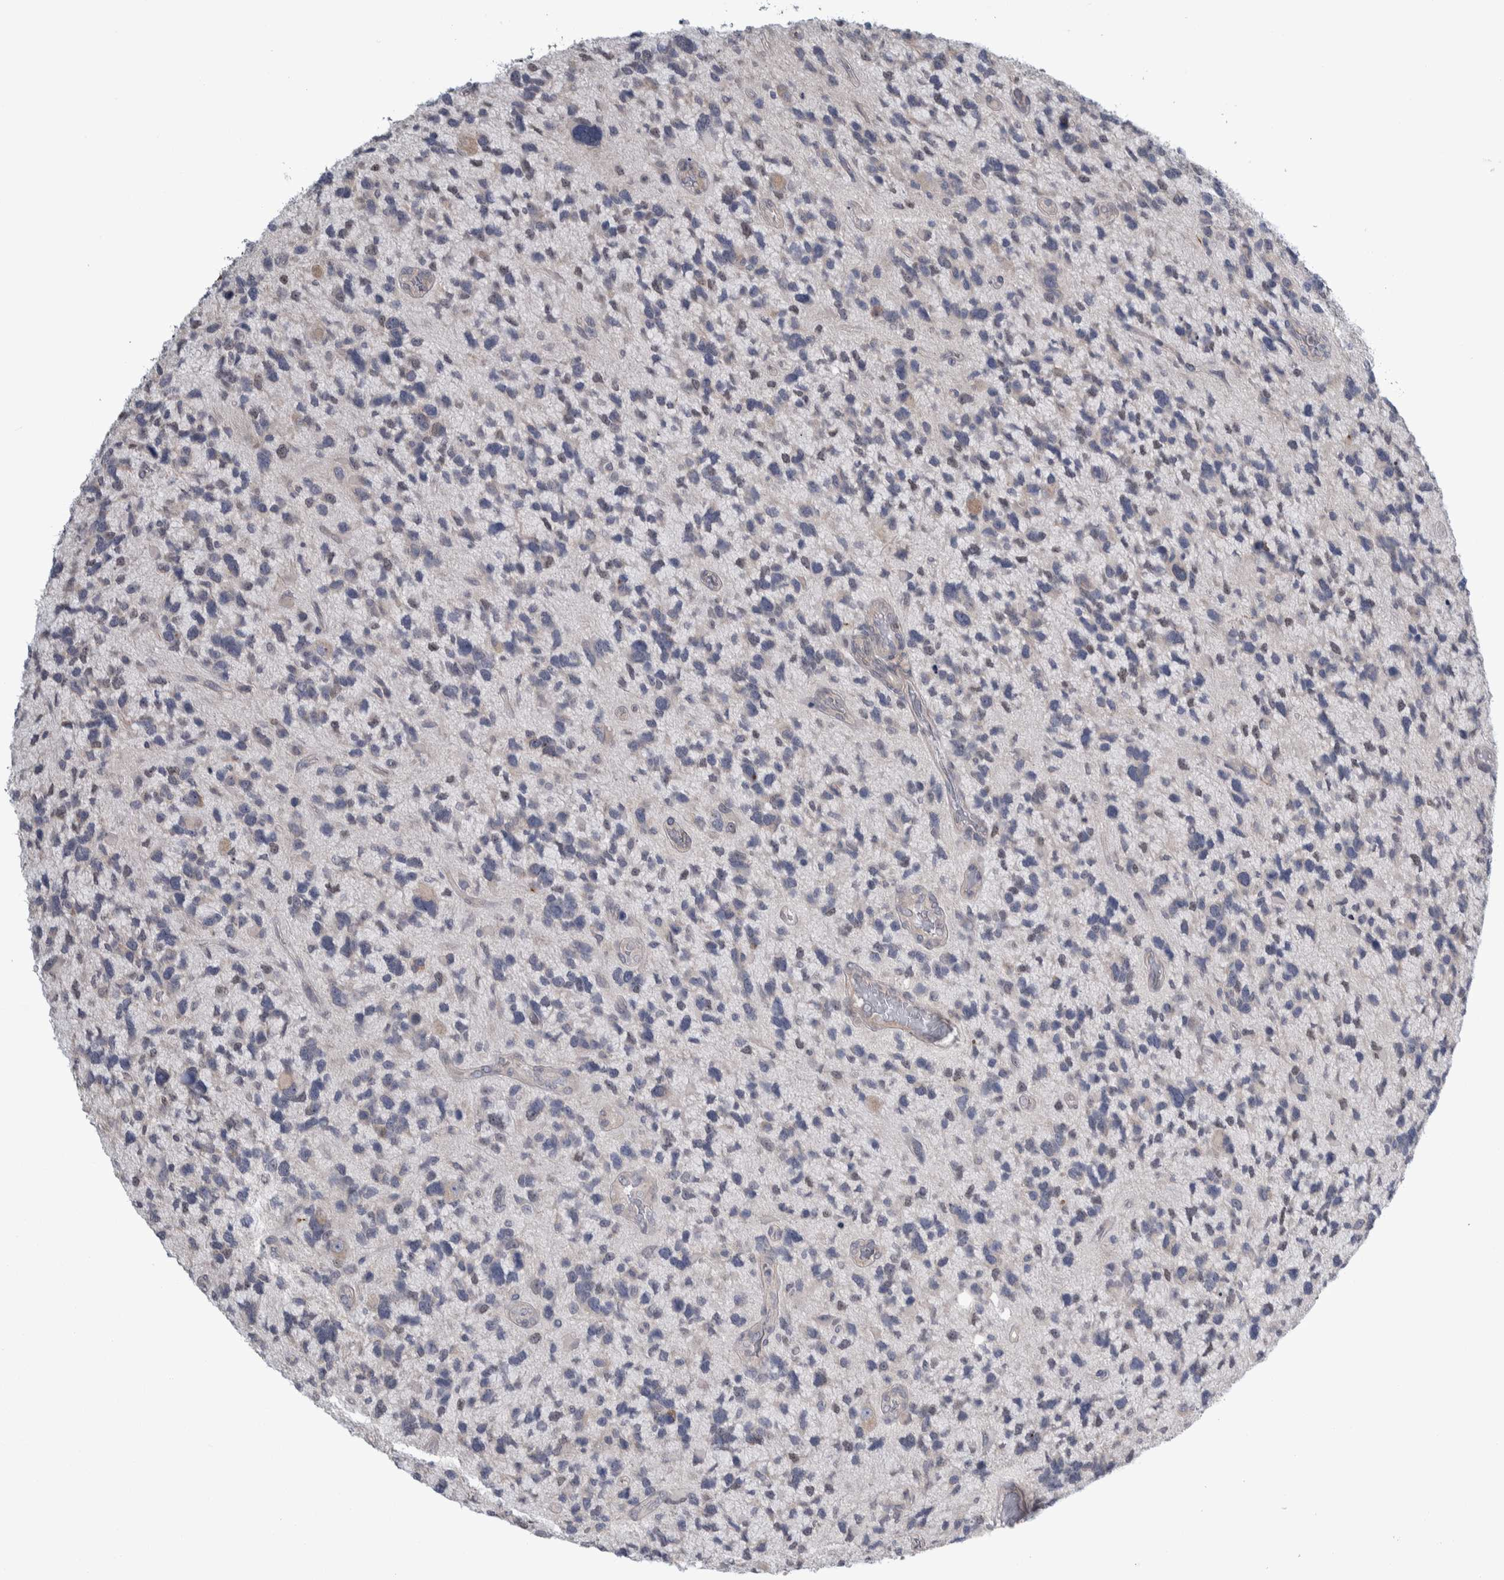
{"staining": {"intensity": "negative", "quantity": "none", "location": "none"}, "tissue": "glioma", "cell_type": "Tumor cells", "image_type": "cancer", "snomed": [{"axis": "morphology", "description": "Glioma, malignant, High grade"}, {"axis": "topography", "description": "Brain"}], "caption": "DAB immunohistochemical staining of glioma reveals no significant positivity in tumor cells.", "gene": "TAX1BP1", "patient": {"sex": "female", "age": 58}}